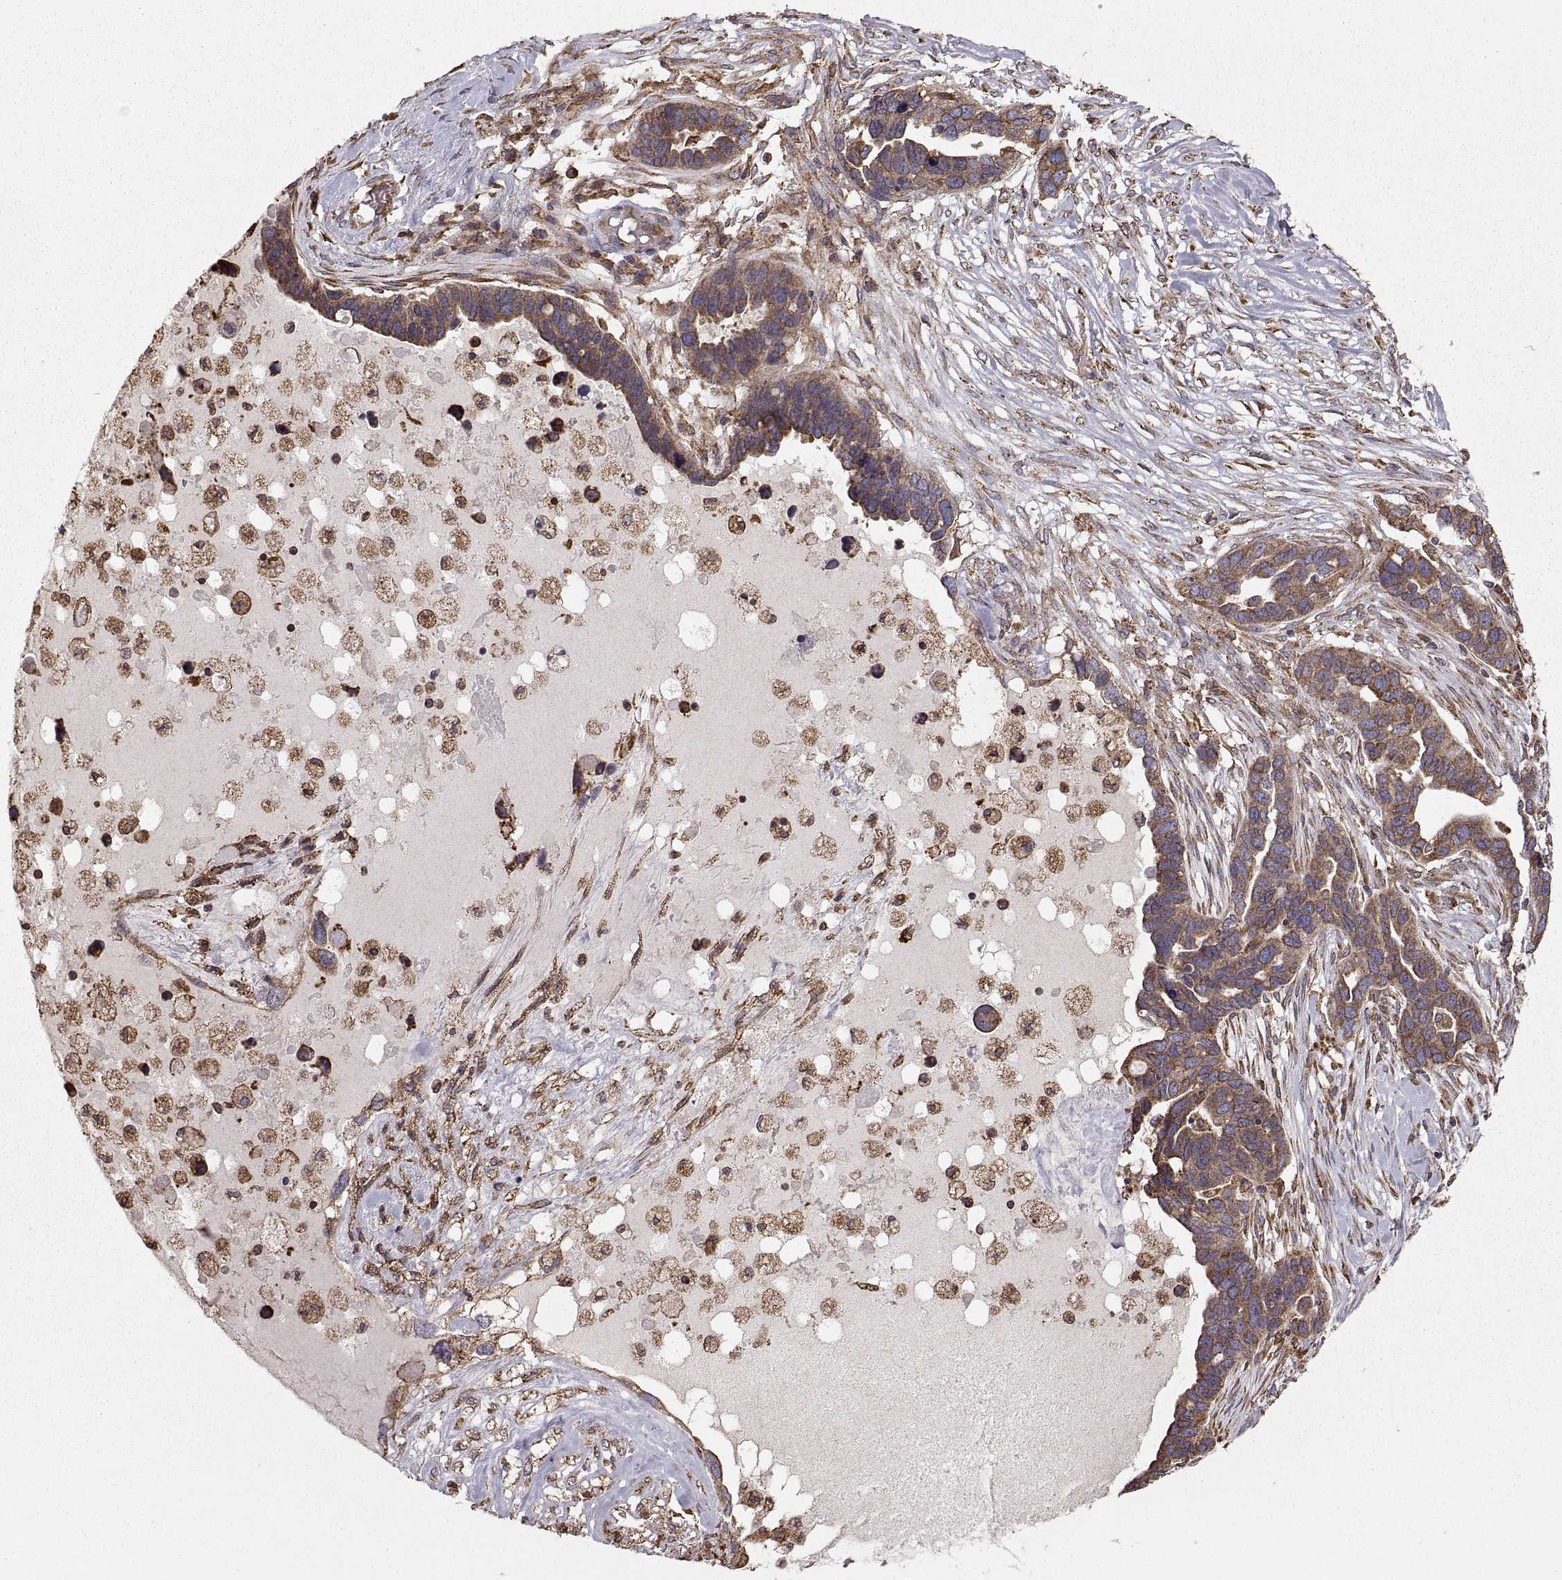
{"staining": {"intensity": "strong", "quantity": "<25%", "location": "cytoplasmic/membranous"}, "tissue": "ovarian cancer", "cell_type": "Tumor cells", "image_type": "cancer", "snomed": [{"axis": "morphology", "description": "Cystadenocarcinoma, serous, NOS"}, {"axis": "topography", "description": "Ovary"}], "caption": "Tumor cells show medium levels of strong cytoplasmic/membranous positivity in about <25% of cells in serous cystadenocarcinoma (ovarian).", "gene": "PDIA3", "patient": {"sex": "female", "age": 54}}